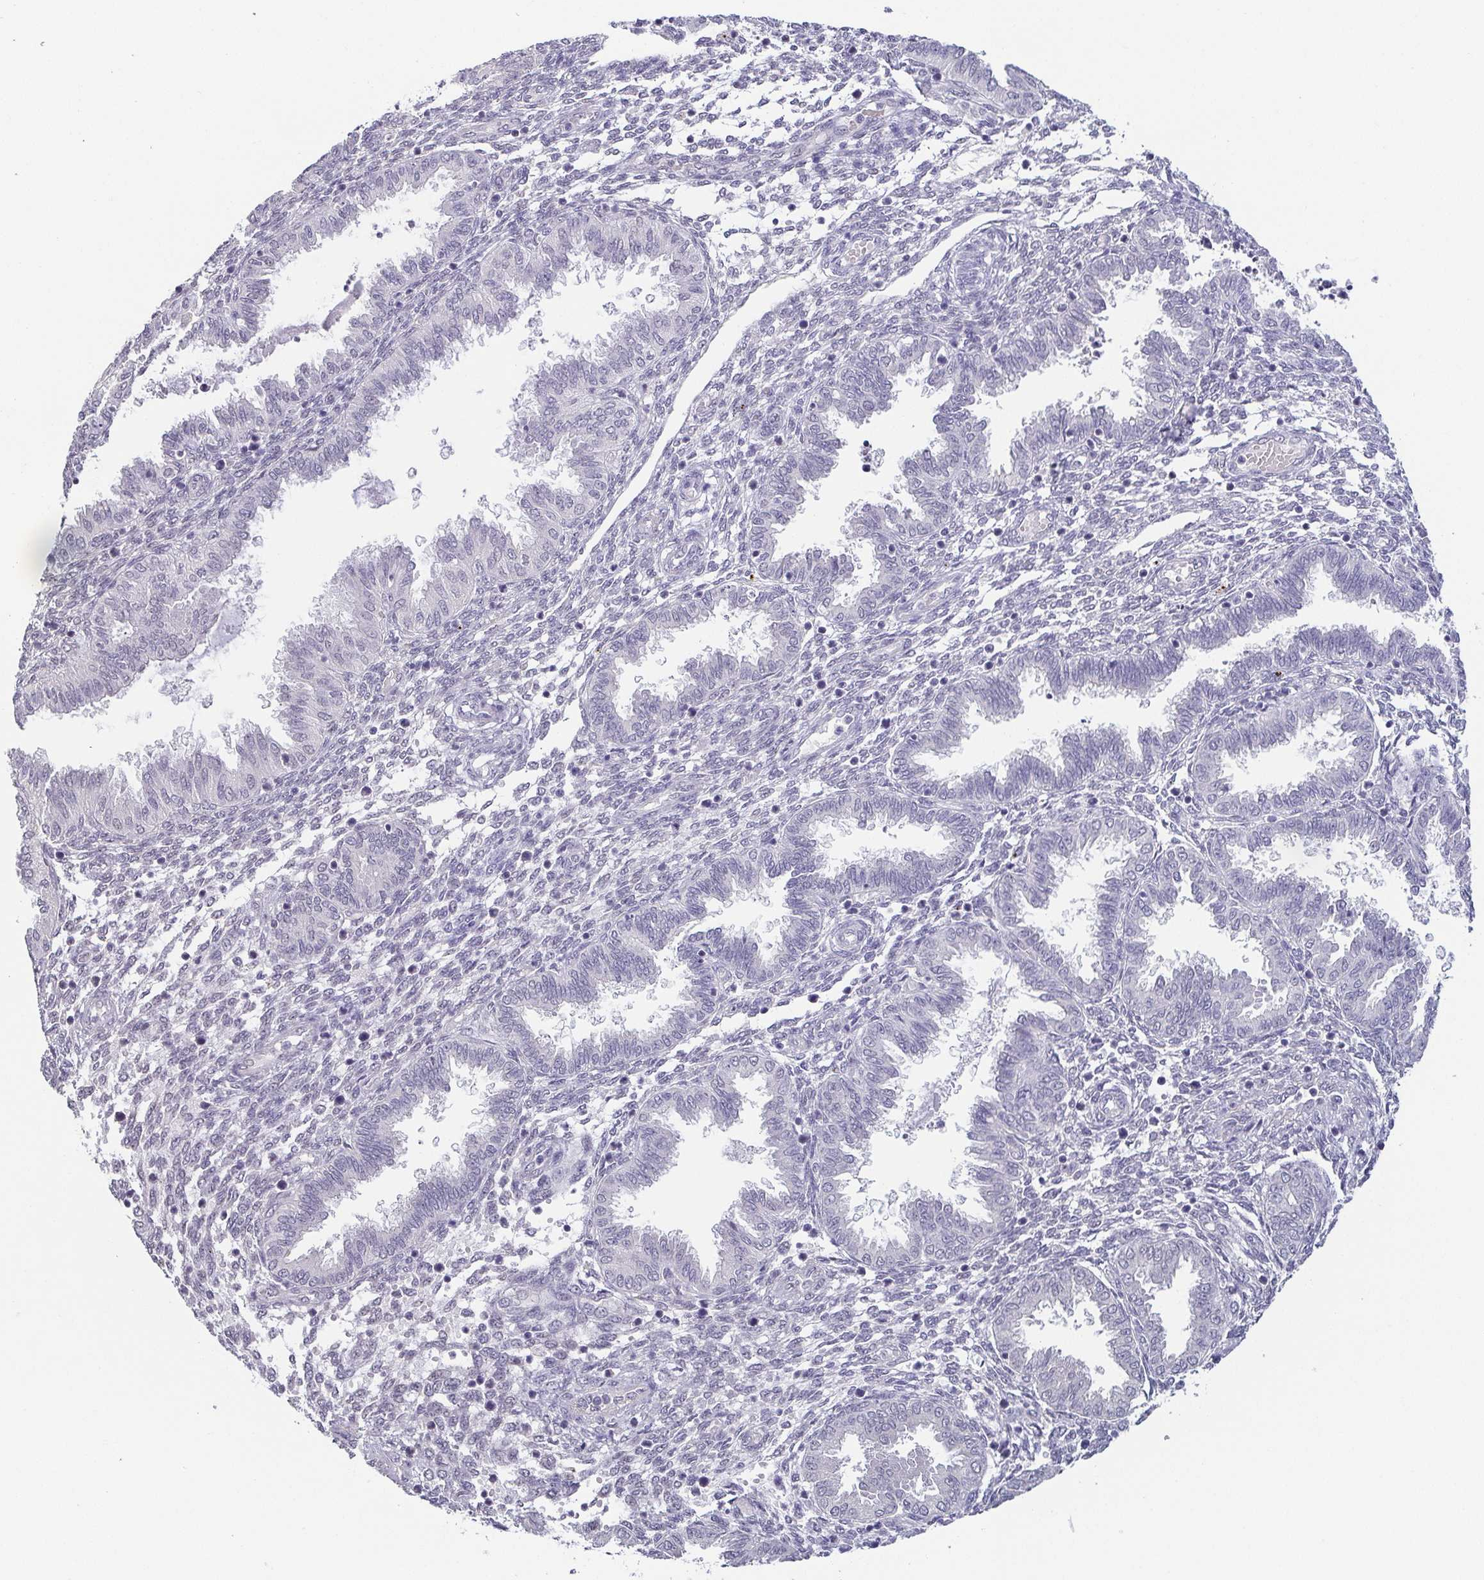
{"staining": {"intensity": "negative", "quantity": "none", "location": "none"}, "tissue": "endometrium", "cell_type": "Cells in endometrial stroma", "image_type": "normal", "snomed": [{"axis": "morphology", "description": "Normal tissue, NOS"}, {"axis": "topography", "description": "Endometrium"}], "caption": "DAB (3,3'-diaminobenzidine) immunohistochemical staining of benign human endometrium reveals no significant staining in cells in endometrial stroma. (Stains: DAB immunohistochemistry with hematoxylin counter stain, Microscopy: brightfield microscopy at high magnification).", "gene": "NEFH", "patient": {"sex": "female", "age": 33}}